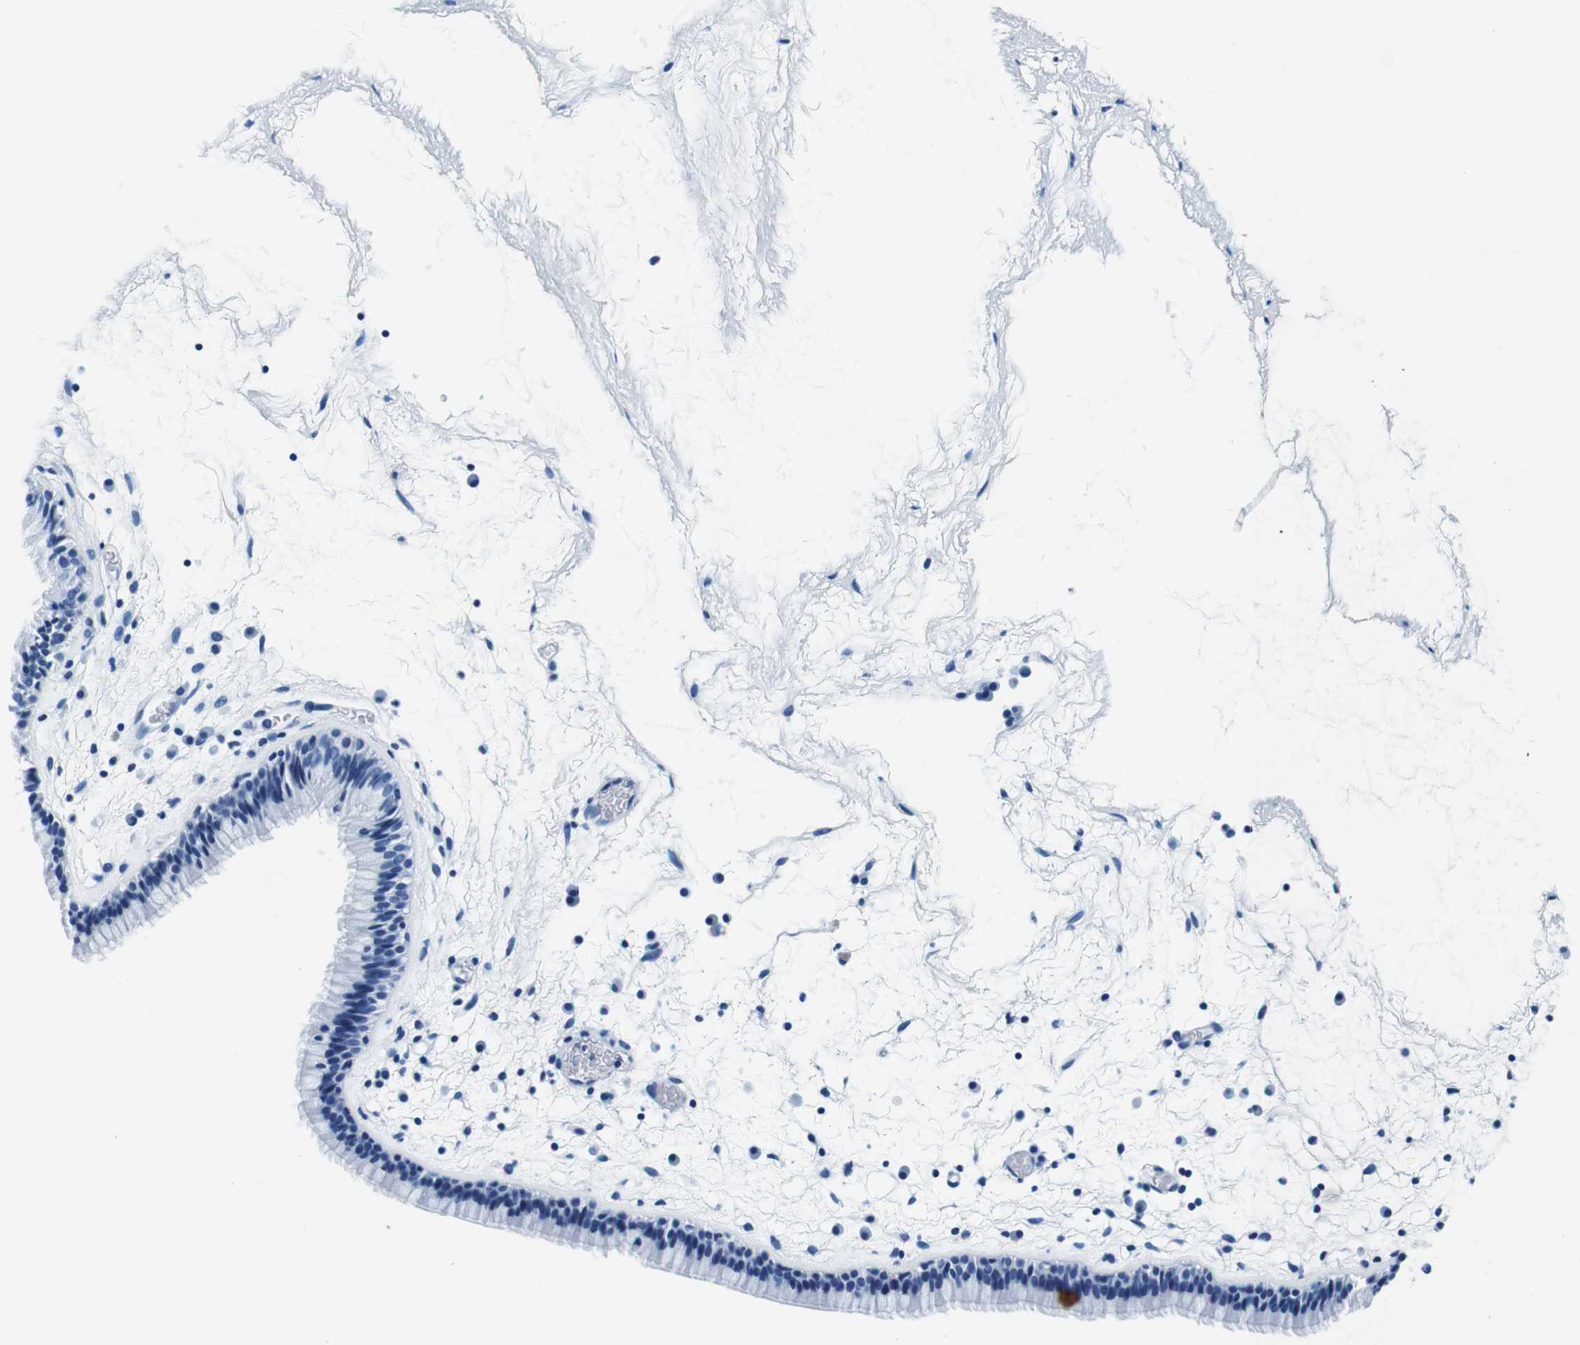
{"staining": {"intensity": "negative", "quantity": "none", "location": "none"}, "tissue": "nasopharynx", "cell_type": "Respiratory epithelial cells", "image_type": "normal", "snomed": [{"axis": "morphology", "description": "Normal tissue, NOS"}, {"axis": "morphology", "description": "Inflammation, NOS"}, {"axis": "topography", "description": "Nasopharynx"}], "caption": "IHC photomicrograph of benign nasopharynx: human nasopharynx stained with DAB (3,3'-diaminobenzidine) exhibits no significant protein staining in respiratory epithelial cells. (Brightfield microscopy of DAB (3,3'-diaminobenzidine) IHC at high magnification).", "gene": "ELANE", "patient": {"sex": "male", "age": 48}}